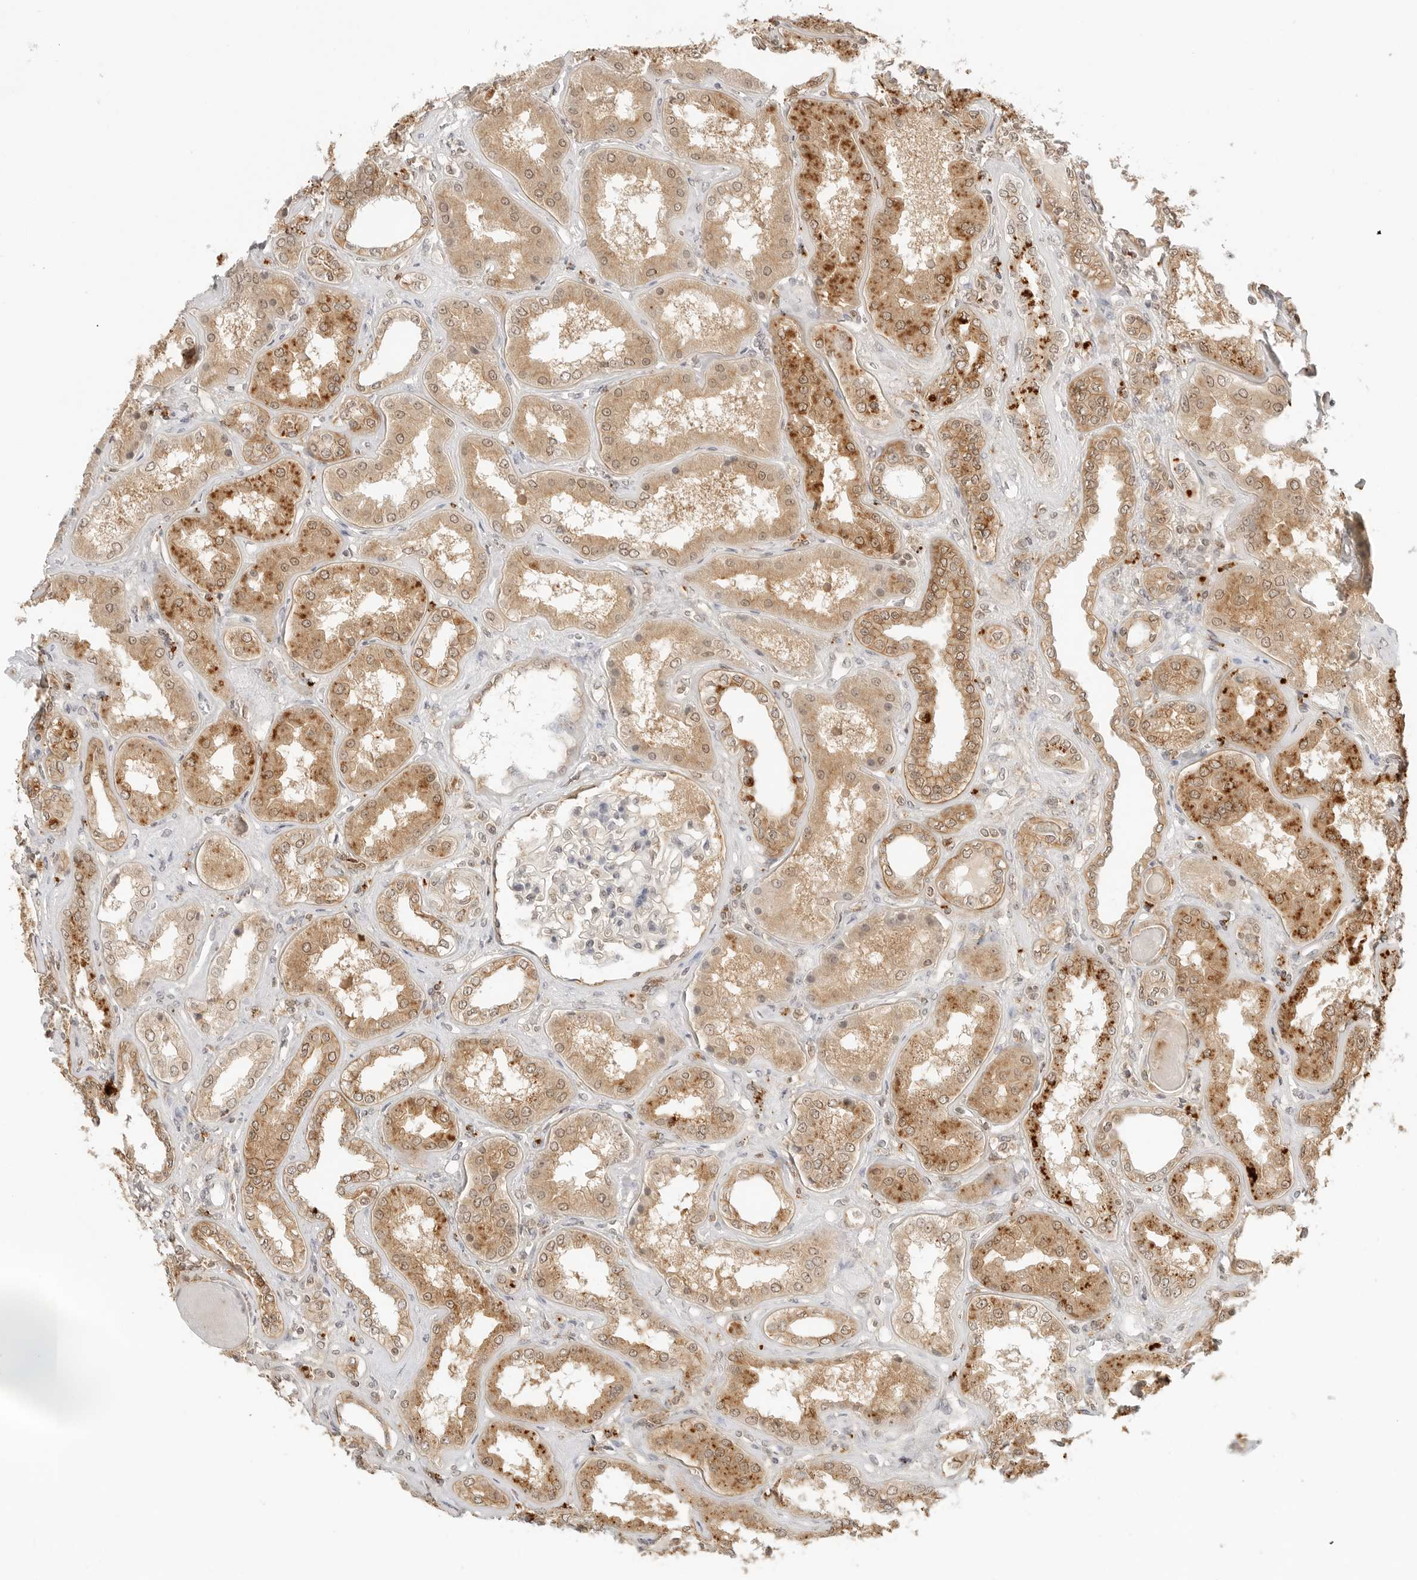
{"staining": {"intensity": "weak", "quantity": "25%-75%", "location": "cytoplasmic/membranous,nuclear"}, "tissue": "kidney", "cell_type": "Cells in glomeruli", "image_type": "normal", "snomed": [{"axis": "morphology", "description": "Normal tissue, NOS"}, {"axis": "topography", "description": "Kidney"}], "caption": "A histopathology image of kidney stained for a protein reveals weak cytoplasmic/membranous,nuclear brown staining in cells in glomeruli.", "gene": "EPHA1", "patient": {"sex": "female", "age": 56}}